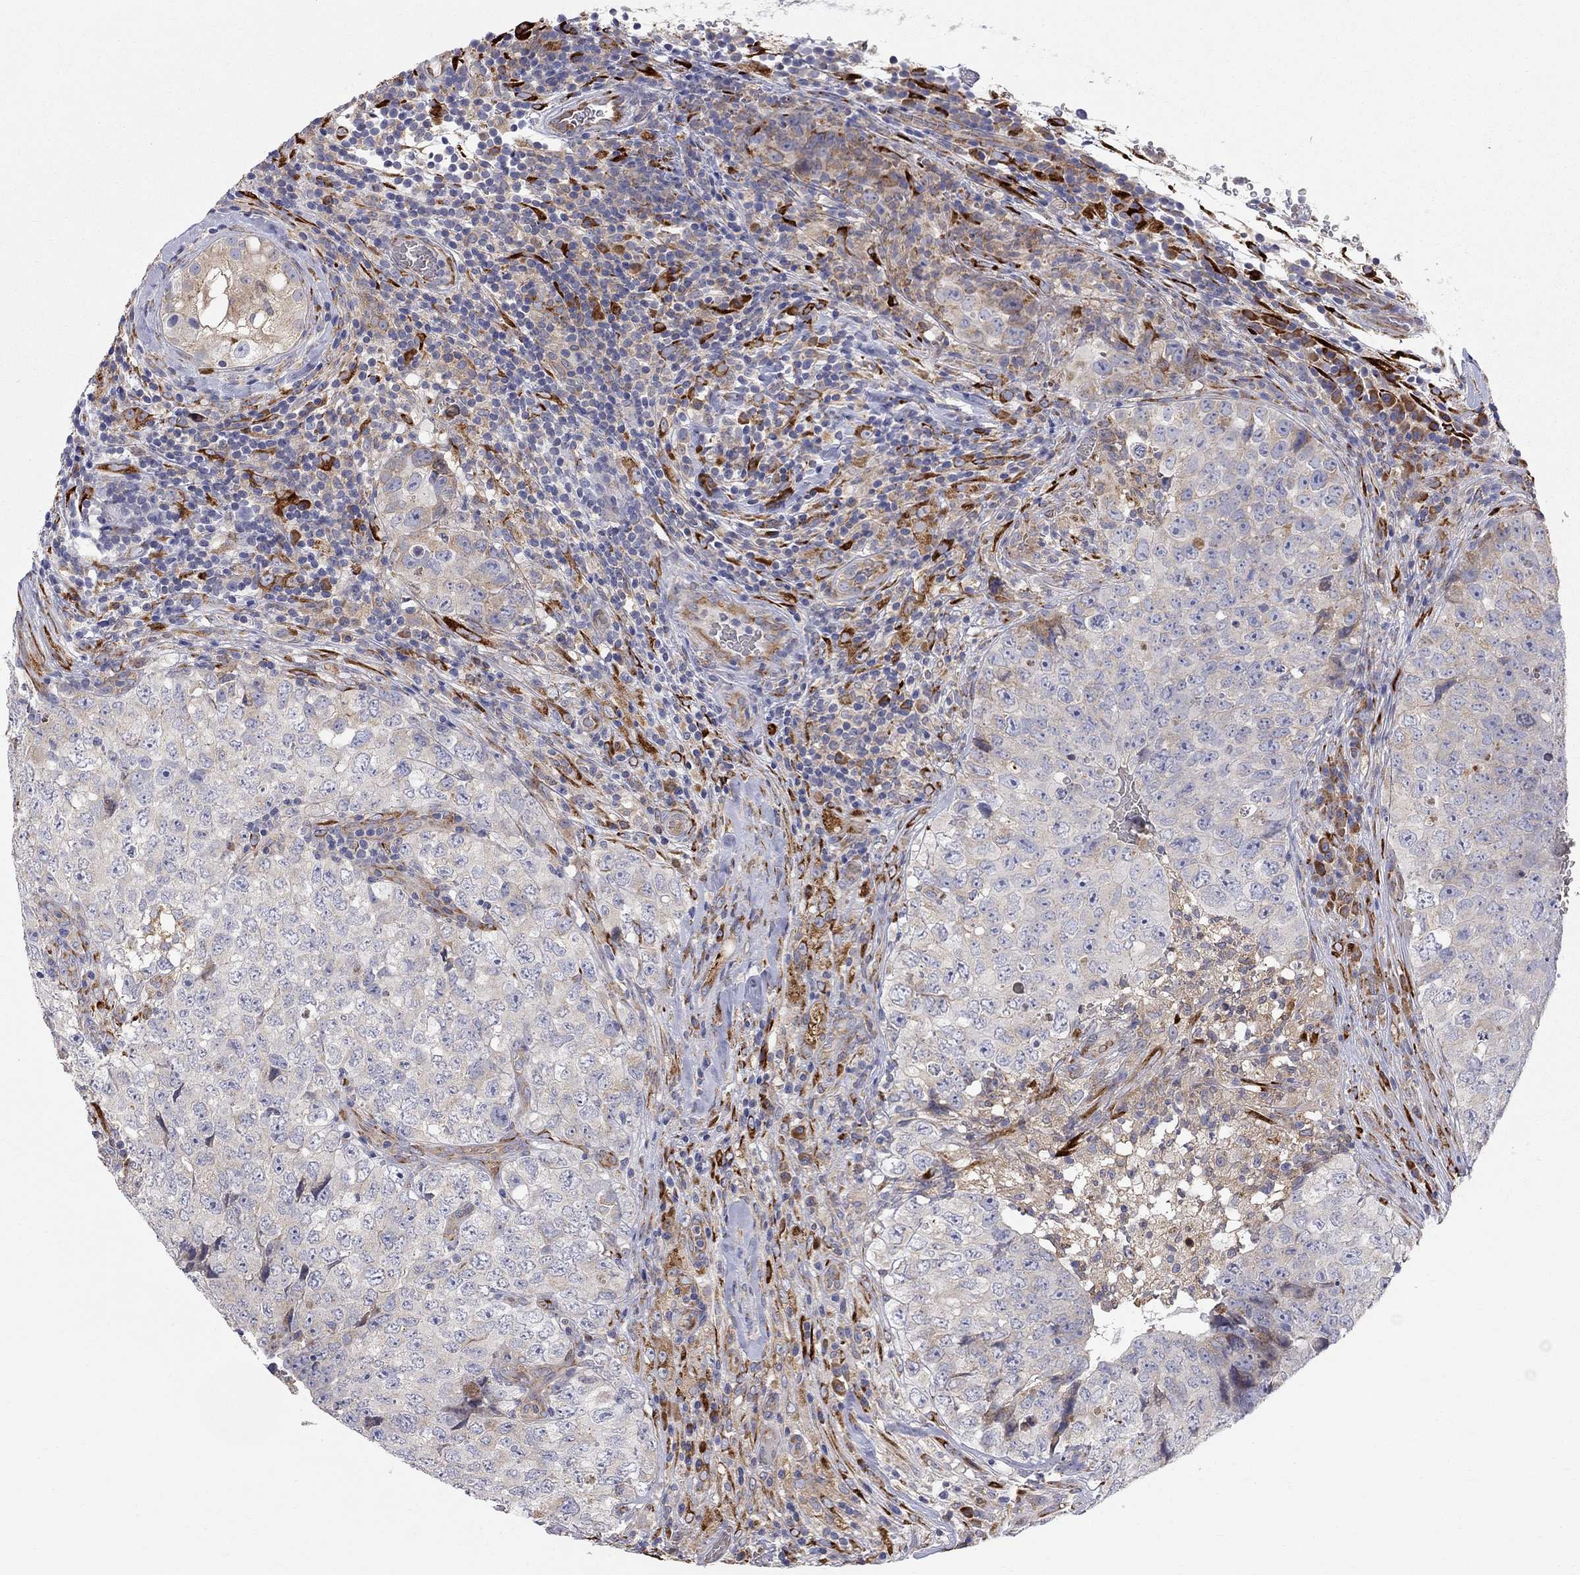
{"staining": {"intensity": "negative", "quantity": "none", "location": "none"}, "tissue": "testis cancer", "cell_type": "Tumor cells", "image_type": "cancer", "snomed": [{"axis": "morphology", "description": "Seminoma, NOS"}, {"axis": "topography", "description": "Testis"}], "caption": "Tumor cells show no significant expression in seminoma (testis).", "gene": "CASTOR1", "patient": {"sex": "male", "age": 34}}